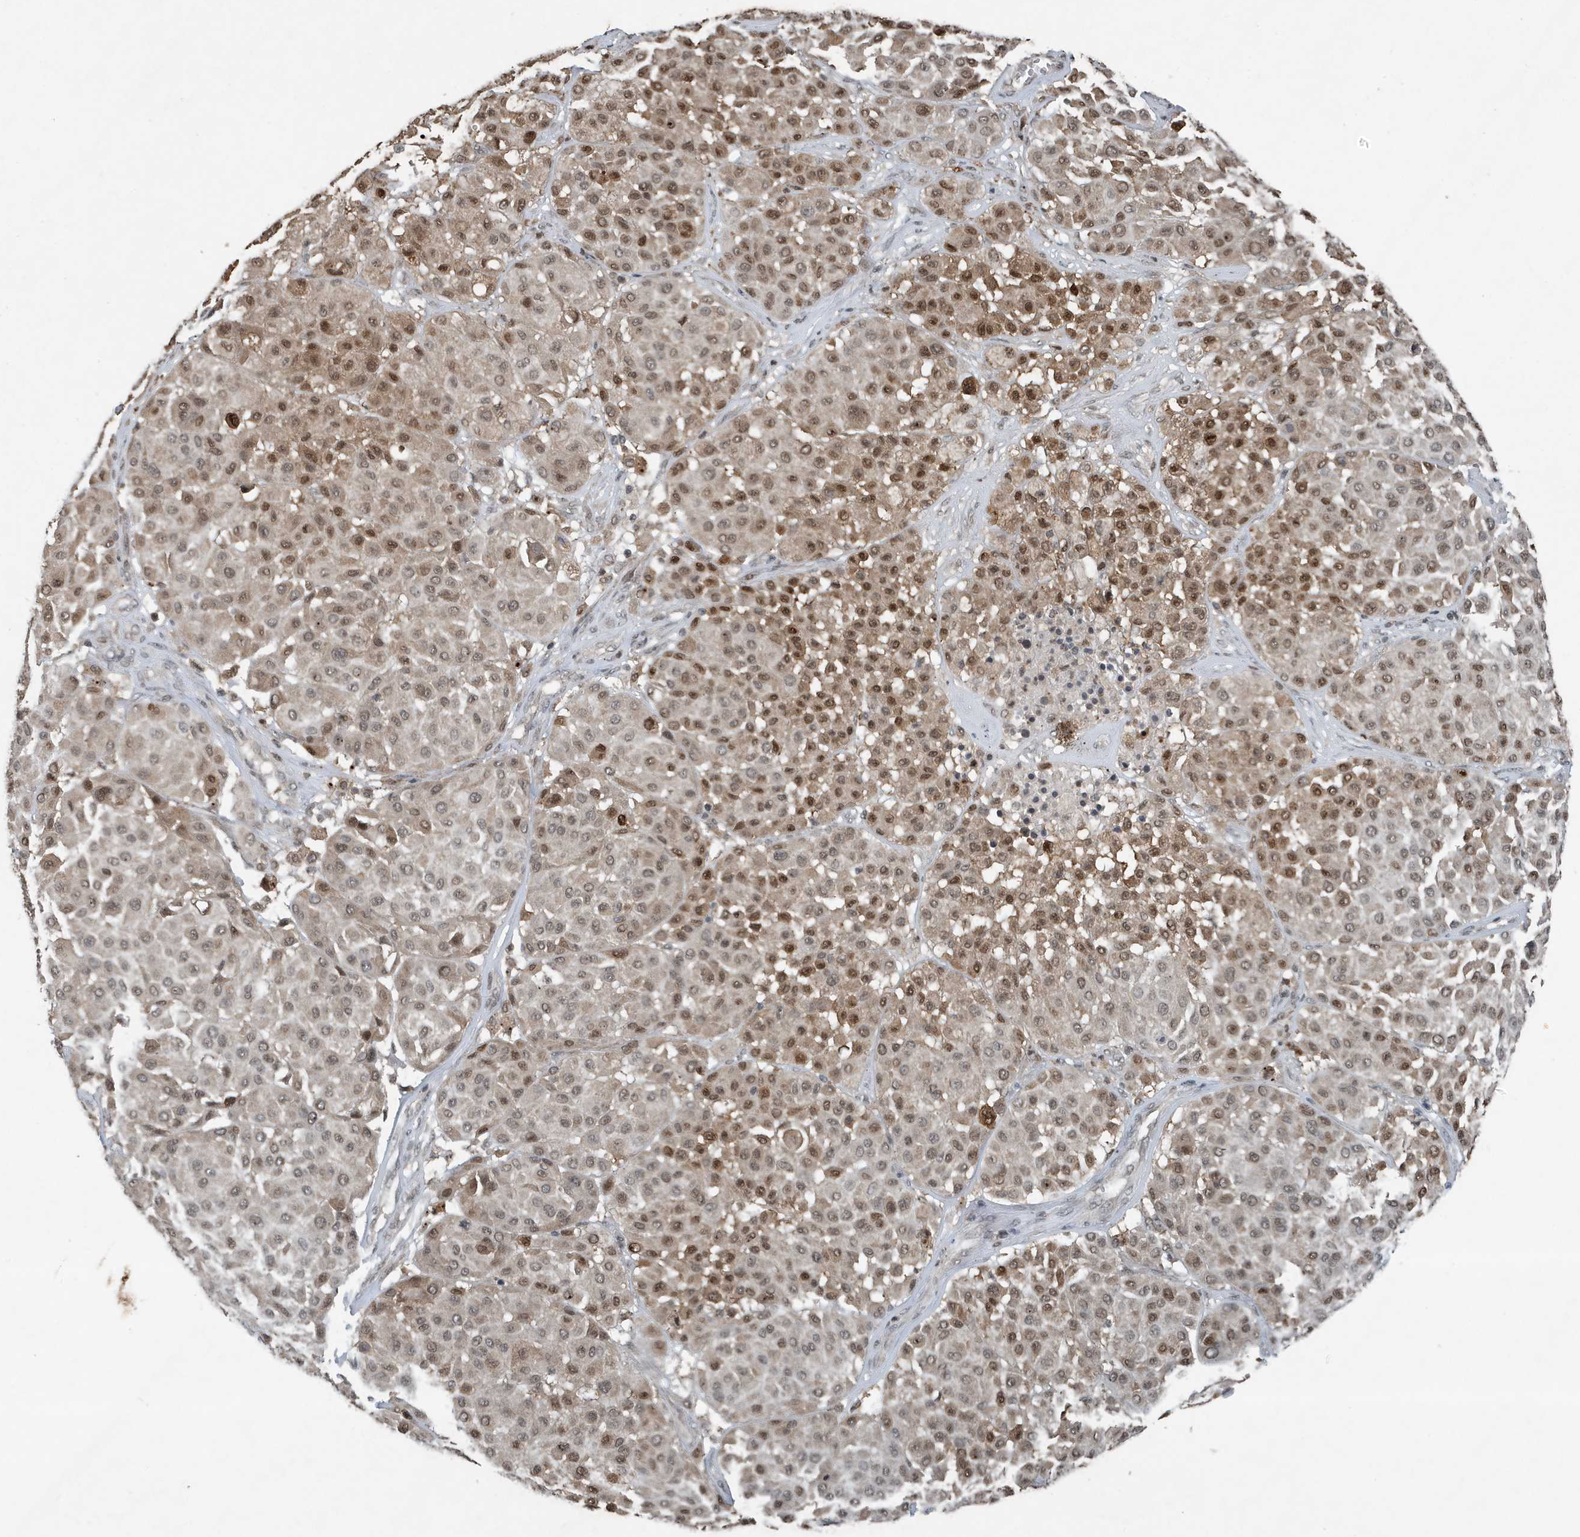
{"staining": {"intensity": "moderate", "quantity": ">75%", "location": "nuclear"}, "tissue": "melanoma", "cell_type": "Tumor cells", "image_type": "cancer", "snomed": [{"axis": "morphology", "description": "Malignant melanoma, Metastatic site"}, {"axis": "topography", "description": "Soft tissue"}], "caption": "Human malignant melanoma (metastatic site) stained for a protein (brown) shows moderate nuclear positive staining in about >75% of tumor cells.", "gene": "HSPA1A", "patient": {"sex": "male", "age": 41}}